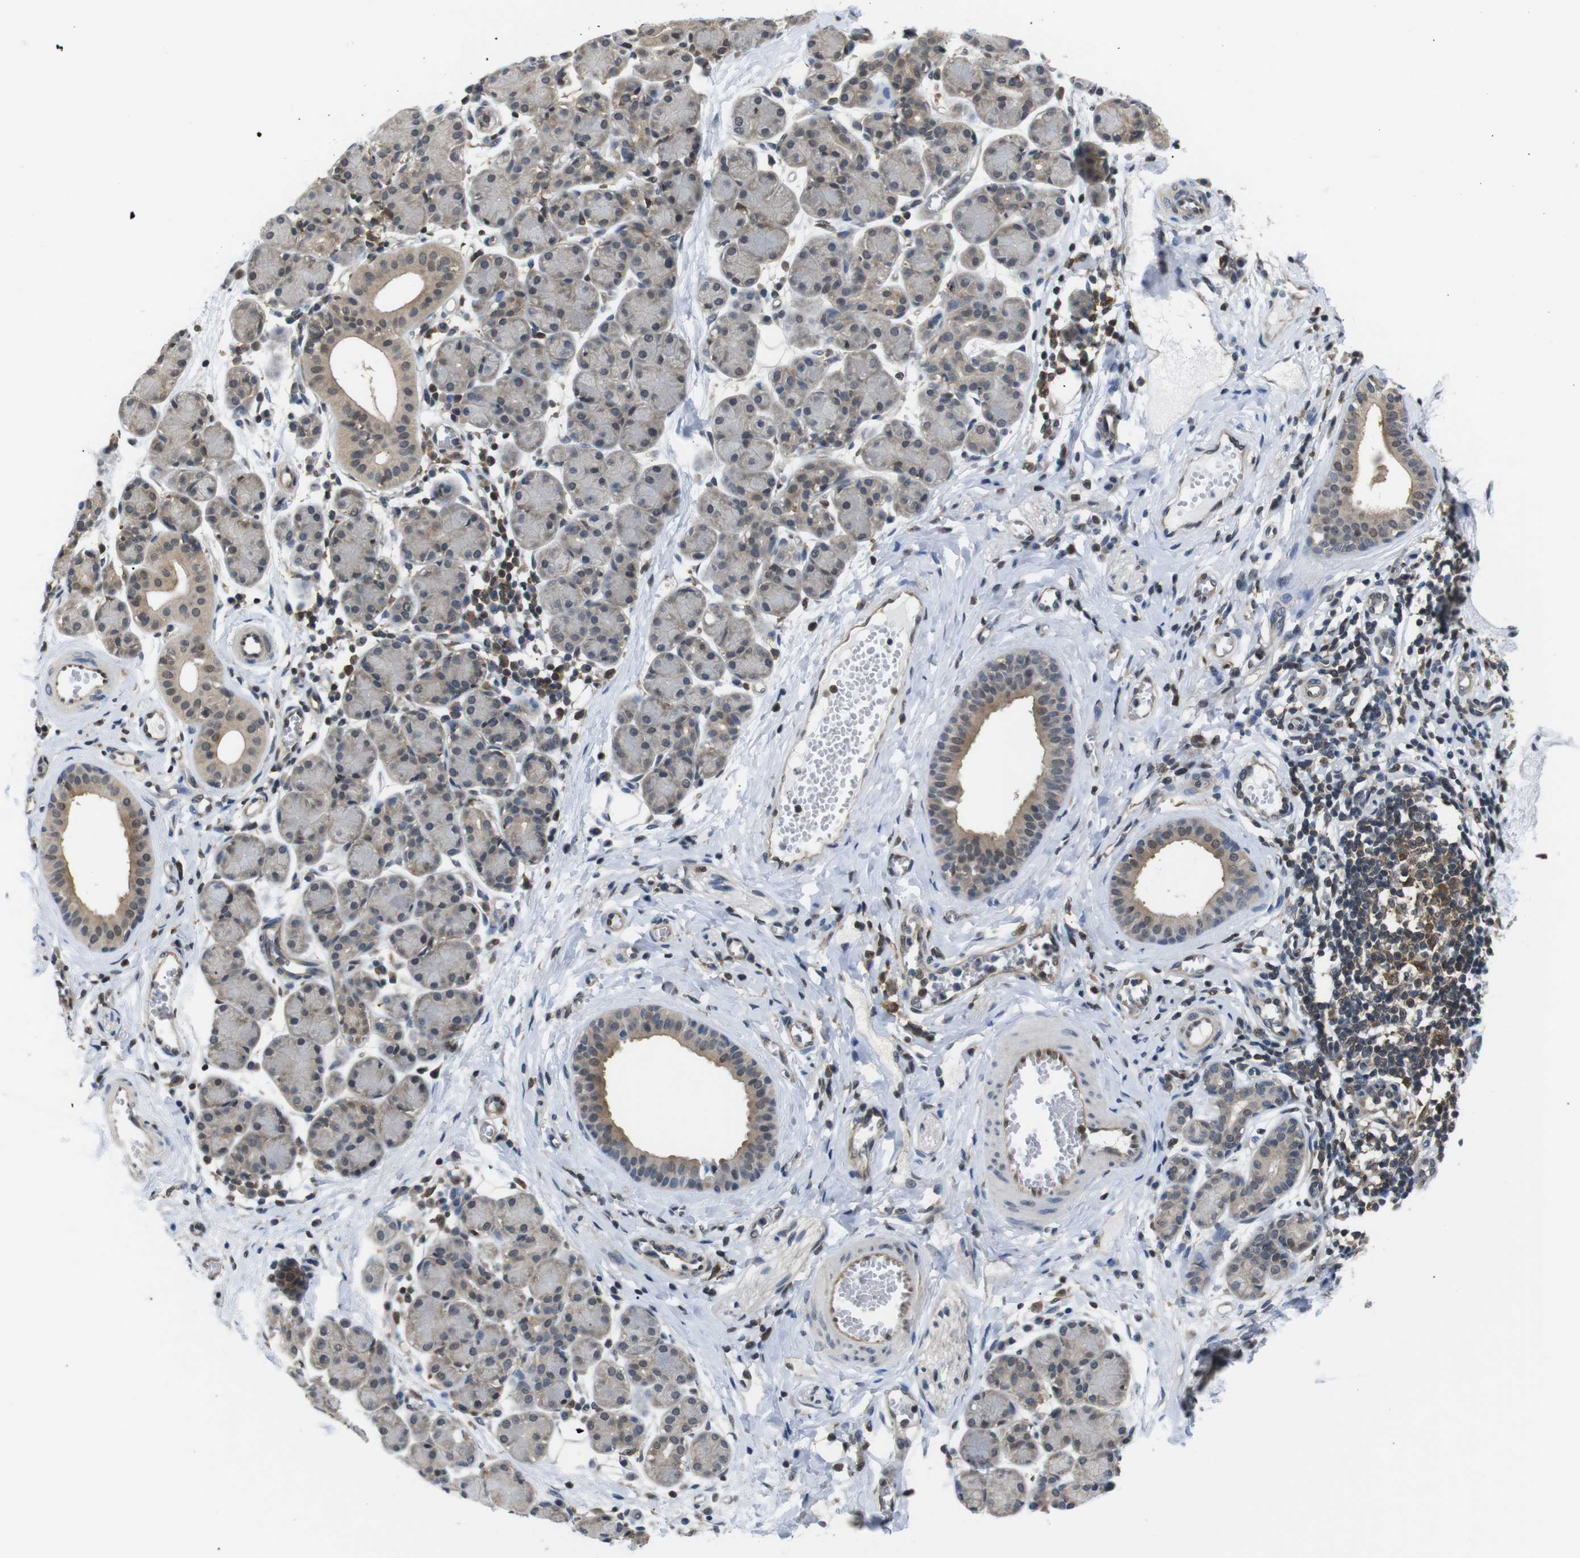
{"staining": {"intensity": "weak", "quantity": "<25%", "location": "cytoplasmic/membranous"}, "tissue": "salivary gland", "cell_type": "Glandular cells", "image_type": "normal", "snomed": [{"axis": "morphology", "description": "Normal tissue, NOS"}, {"axis": "morphology", "description": "Inflammation, NOS"}, {"axis": "topography", "description": "Lymph node"}, {"axis": "topography", "description": "Salivary gland"}], "caption": "IHC histopathology image of benign human salivary gland stained for a protein (brown), which demonstrates no staining in glandular cells.", "gene": "UBXN1", "patient": {"sex": "male", "age": 3}}